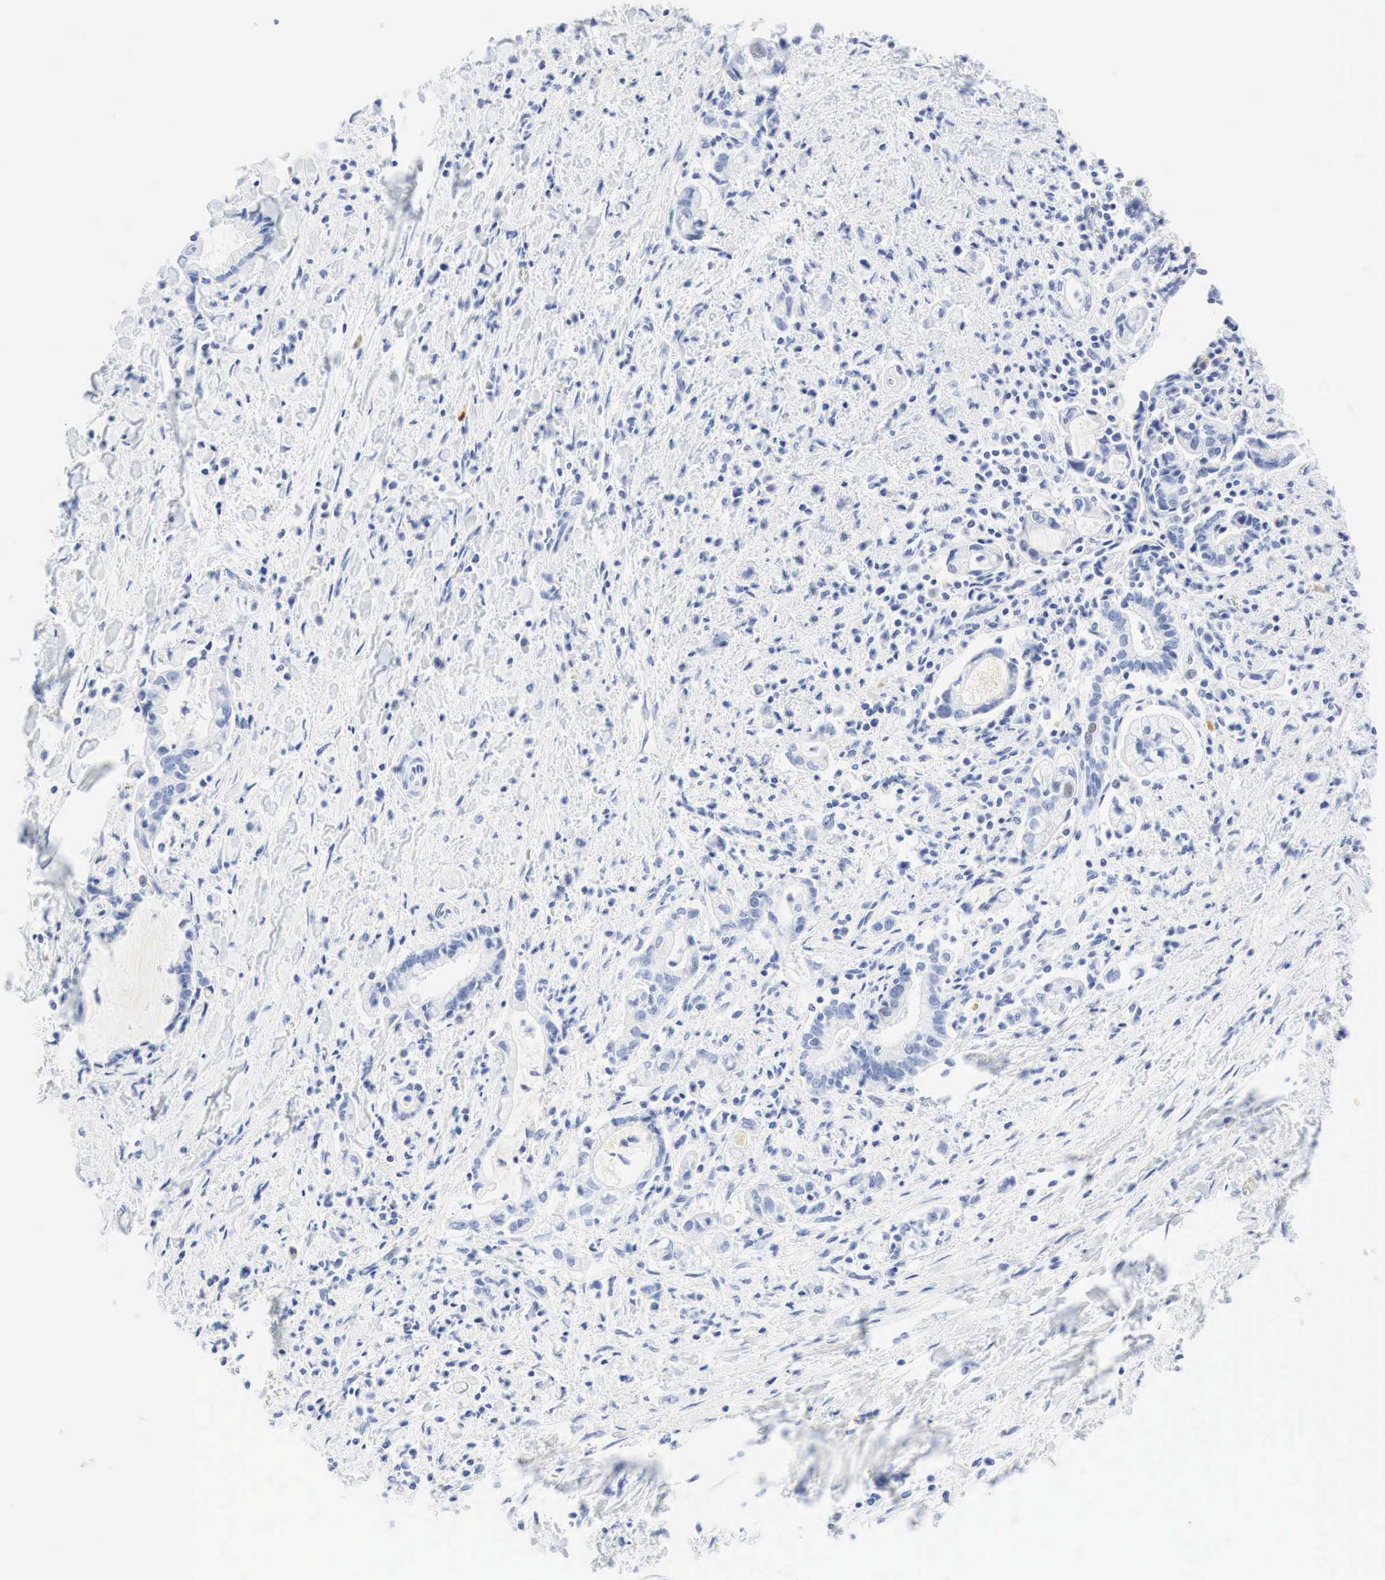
{"staining": {"intensity": "weak", "quantity": "<25%", "location": "nuclear"}, "tissue": "liver cancer", "cell_type": "Tumor cells", "image_type": "cancer", "snomed": [{"axis": "morphology", "description": "Cholangiocarcinoma"}, {"axis": "topography", "description": "Liver"}], "caption": "Liver cancer (cholangiocarcinoma) was stained to show a protein in brown. There is no significant staining in tumor cells.", "gene": "INHA", "patient": {"sex": "male", "age": 57}}